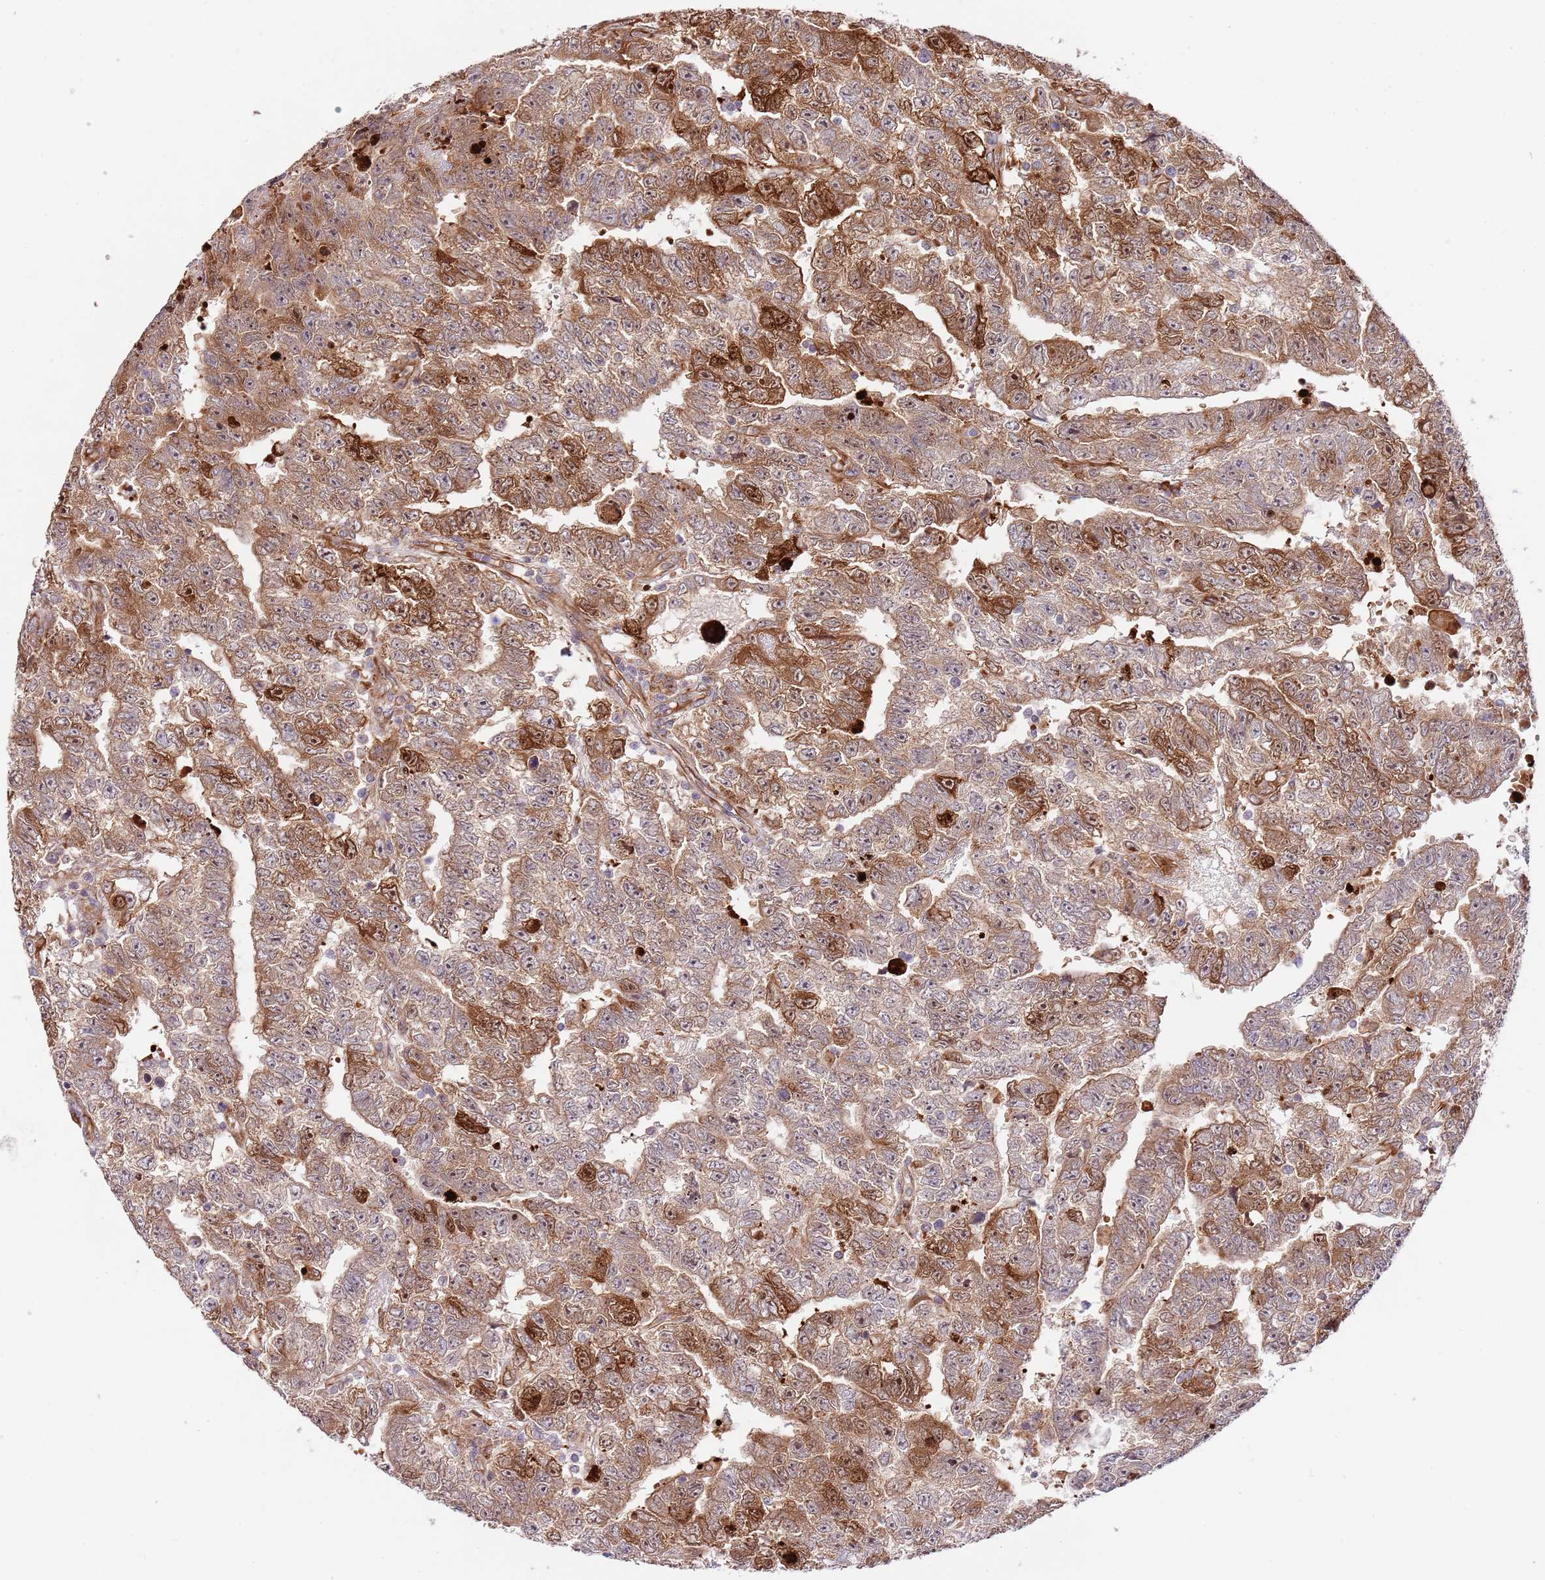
{"staining": {"intensity": "moderate", "quantity": ">75%", "location": "cytoplasmic/membranous,nuclear"}, "tissue": "testis cancer", "cell_type": "Tumor cells", "image_type": "cancer", "snomed": [{"axis": "morphology", "description": "Carcinoma, Embryonal, NOS"}, {"axis": "topography", "description": "Testis"}], "caption": "The image exhibits a brown stain indicating the presence of a protein in the cytoplasmic/membranous and nuclear of tumor cells in testis cancer.", "gene": "NEK3", "patient": {"sex": "male", "age": 25}}